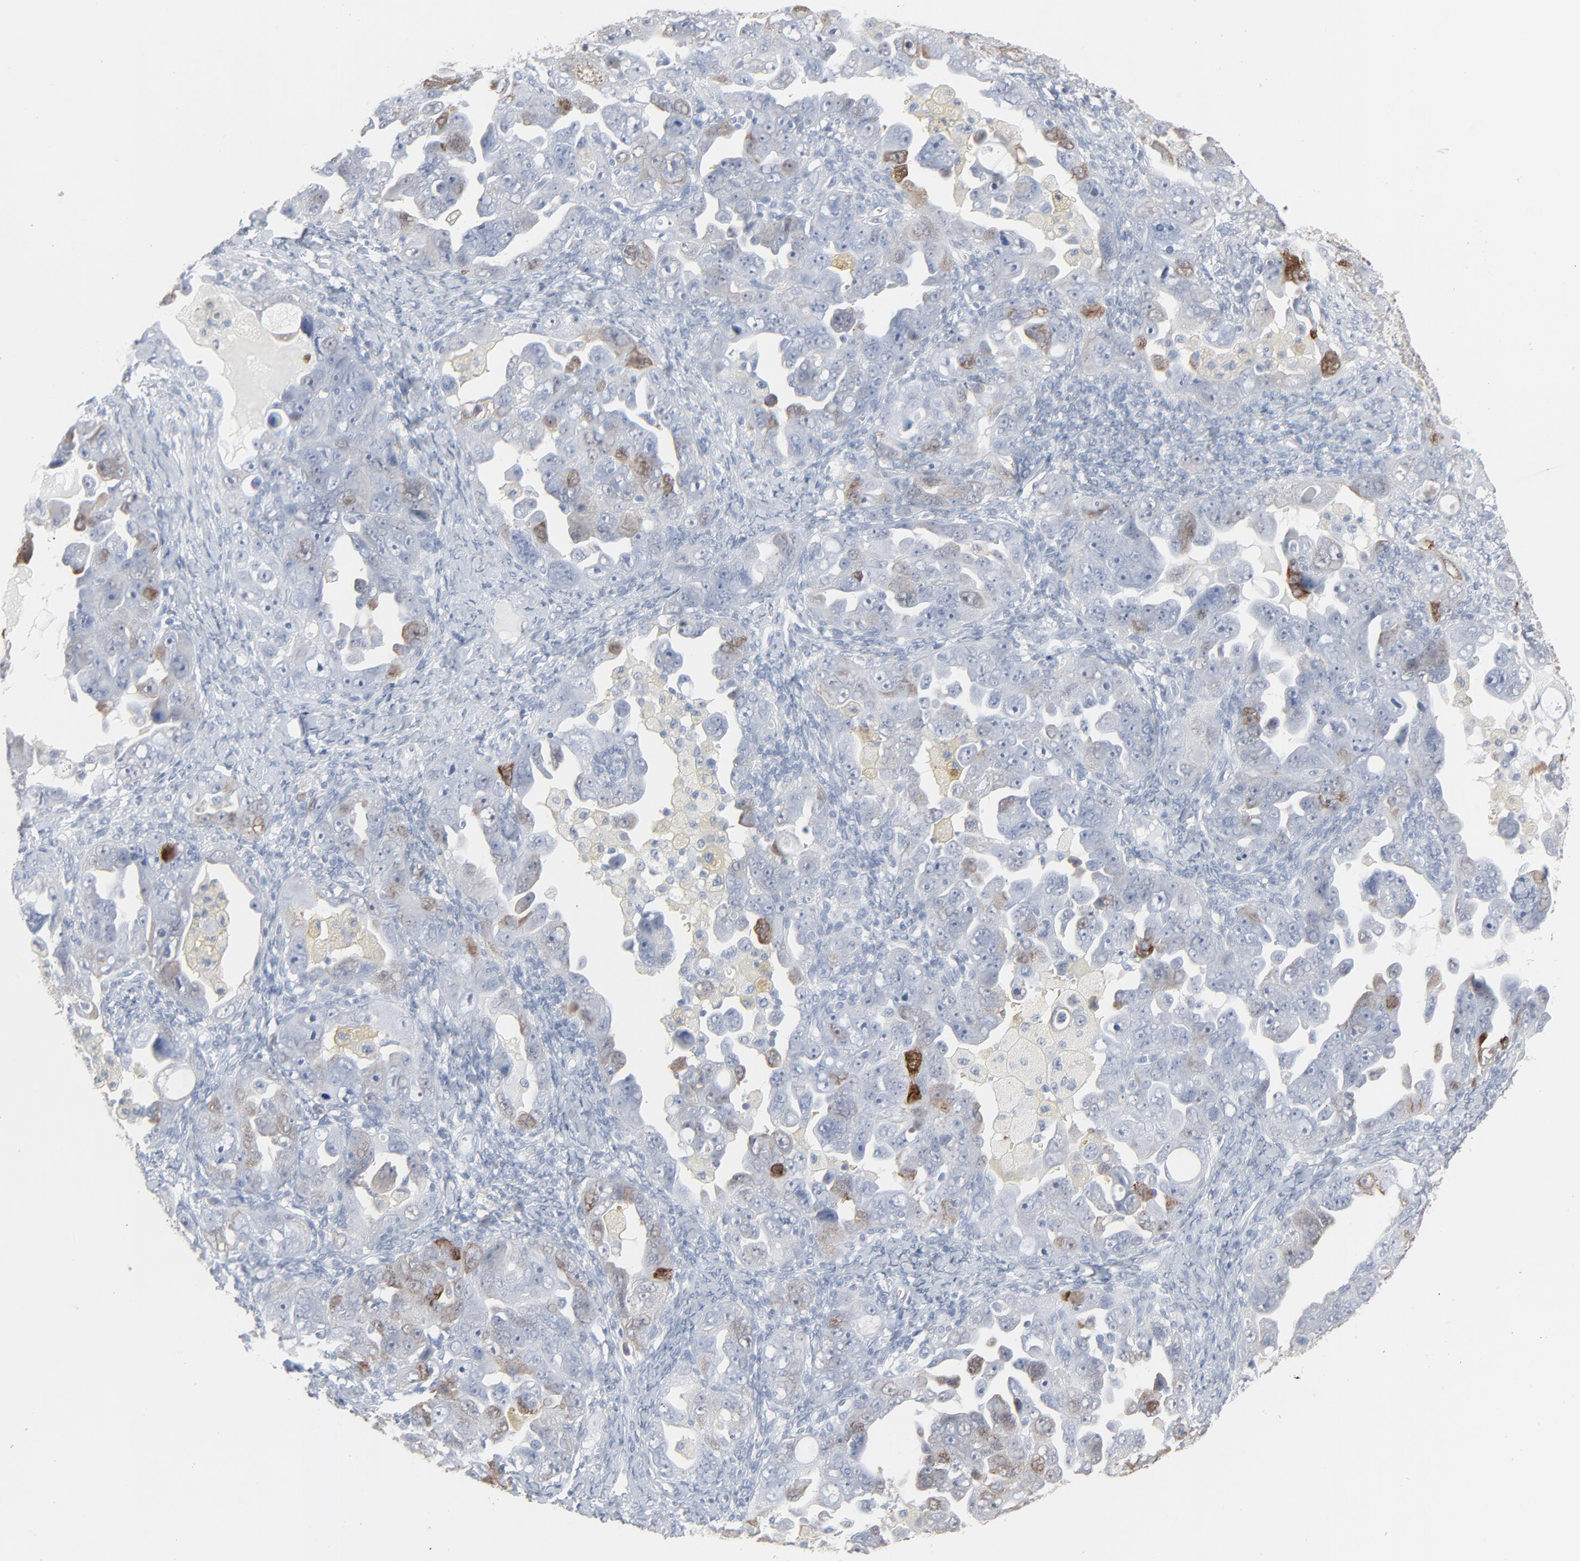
{"staining": {"intensity": "moderate", "quantity": "<25%", "location": "cytoplasmic/membranous"}, "tissue": "ovarian cancer", "cell_type": "Tumor cells", "image_type": "cancer", "snomed": [{"axis": "morphology", "description": "Cystadenocarcinoma, serous, NOS"}, {"axis": "topography", "description": "Ovary"}], "caption": "Immunohistochemical staining of ovarian serous cystadenocarcinoma reveals moderate cytoplasmic/membranous protein staining in approximately <25% of tumor cells. (IHC, brightfield microscopy, high magnification).", "gene": "PHGDH", "patient": {"sex": "female", "age": 66}}